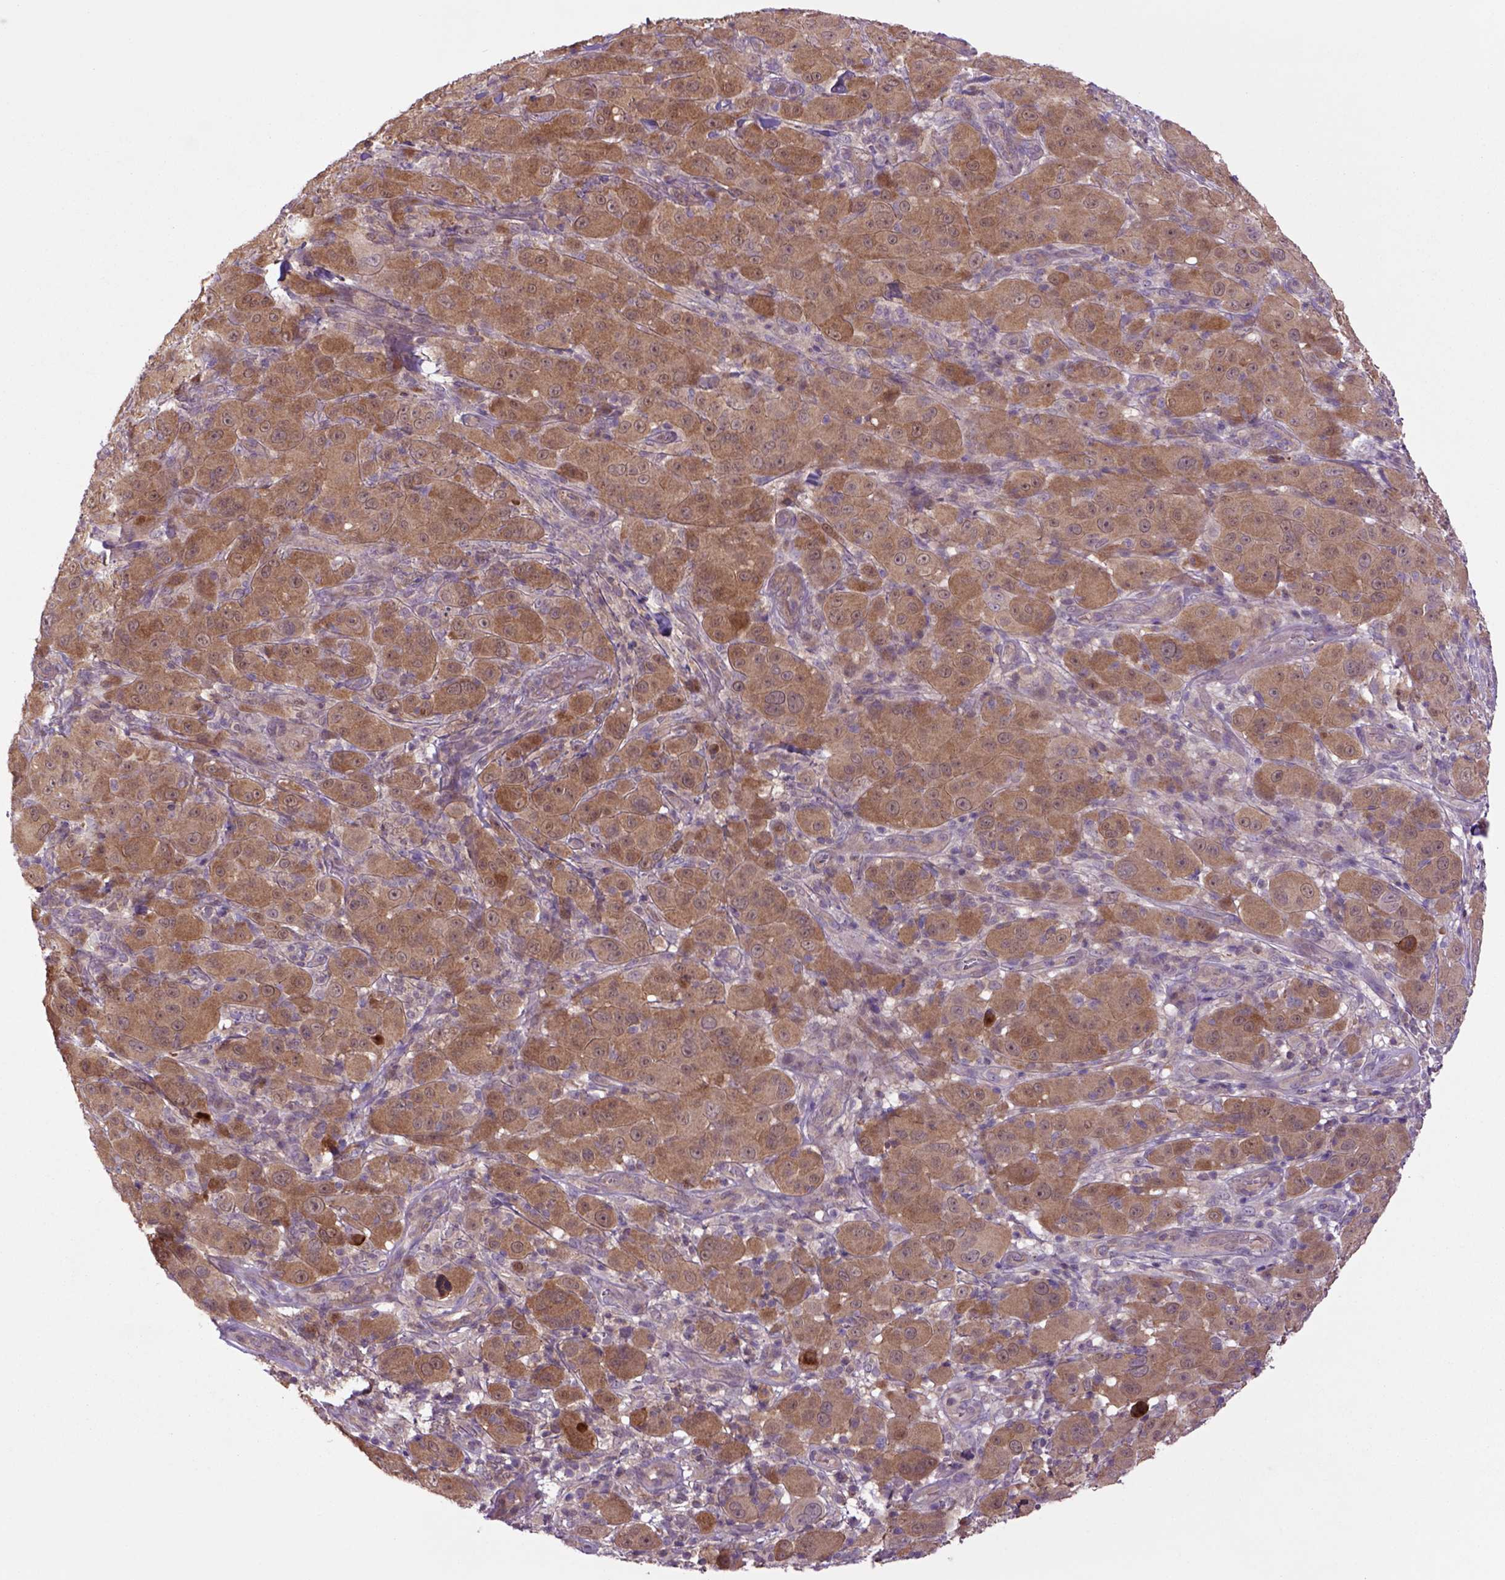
{"staining": {"intensity": "moderate", "quantity": ">75%", "location": "cytoplasmic/membranous"}, "tissue": "melanoma", "cell_type": "Tumor cells", "image_type": "cancer", "snomed": [{"axis": "morphology", "description": "Malignant melanoma, NOS"}, {"axis": "topography", "description": "Skin"}], "caption": "Protein staining of melanoma tissue demonstrates moderate cytoplasmic/membranous staining in about >75% of tumor cells. The protein of interest is shown in brown color, while the nuclei are stained blue.", "gene": "HSPBP1", "patient": {"sex": "female", "age": 87}}